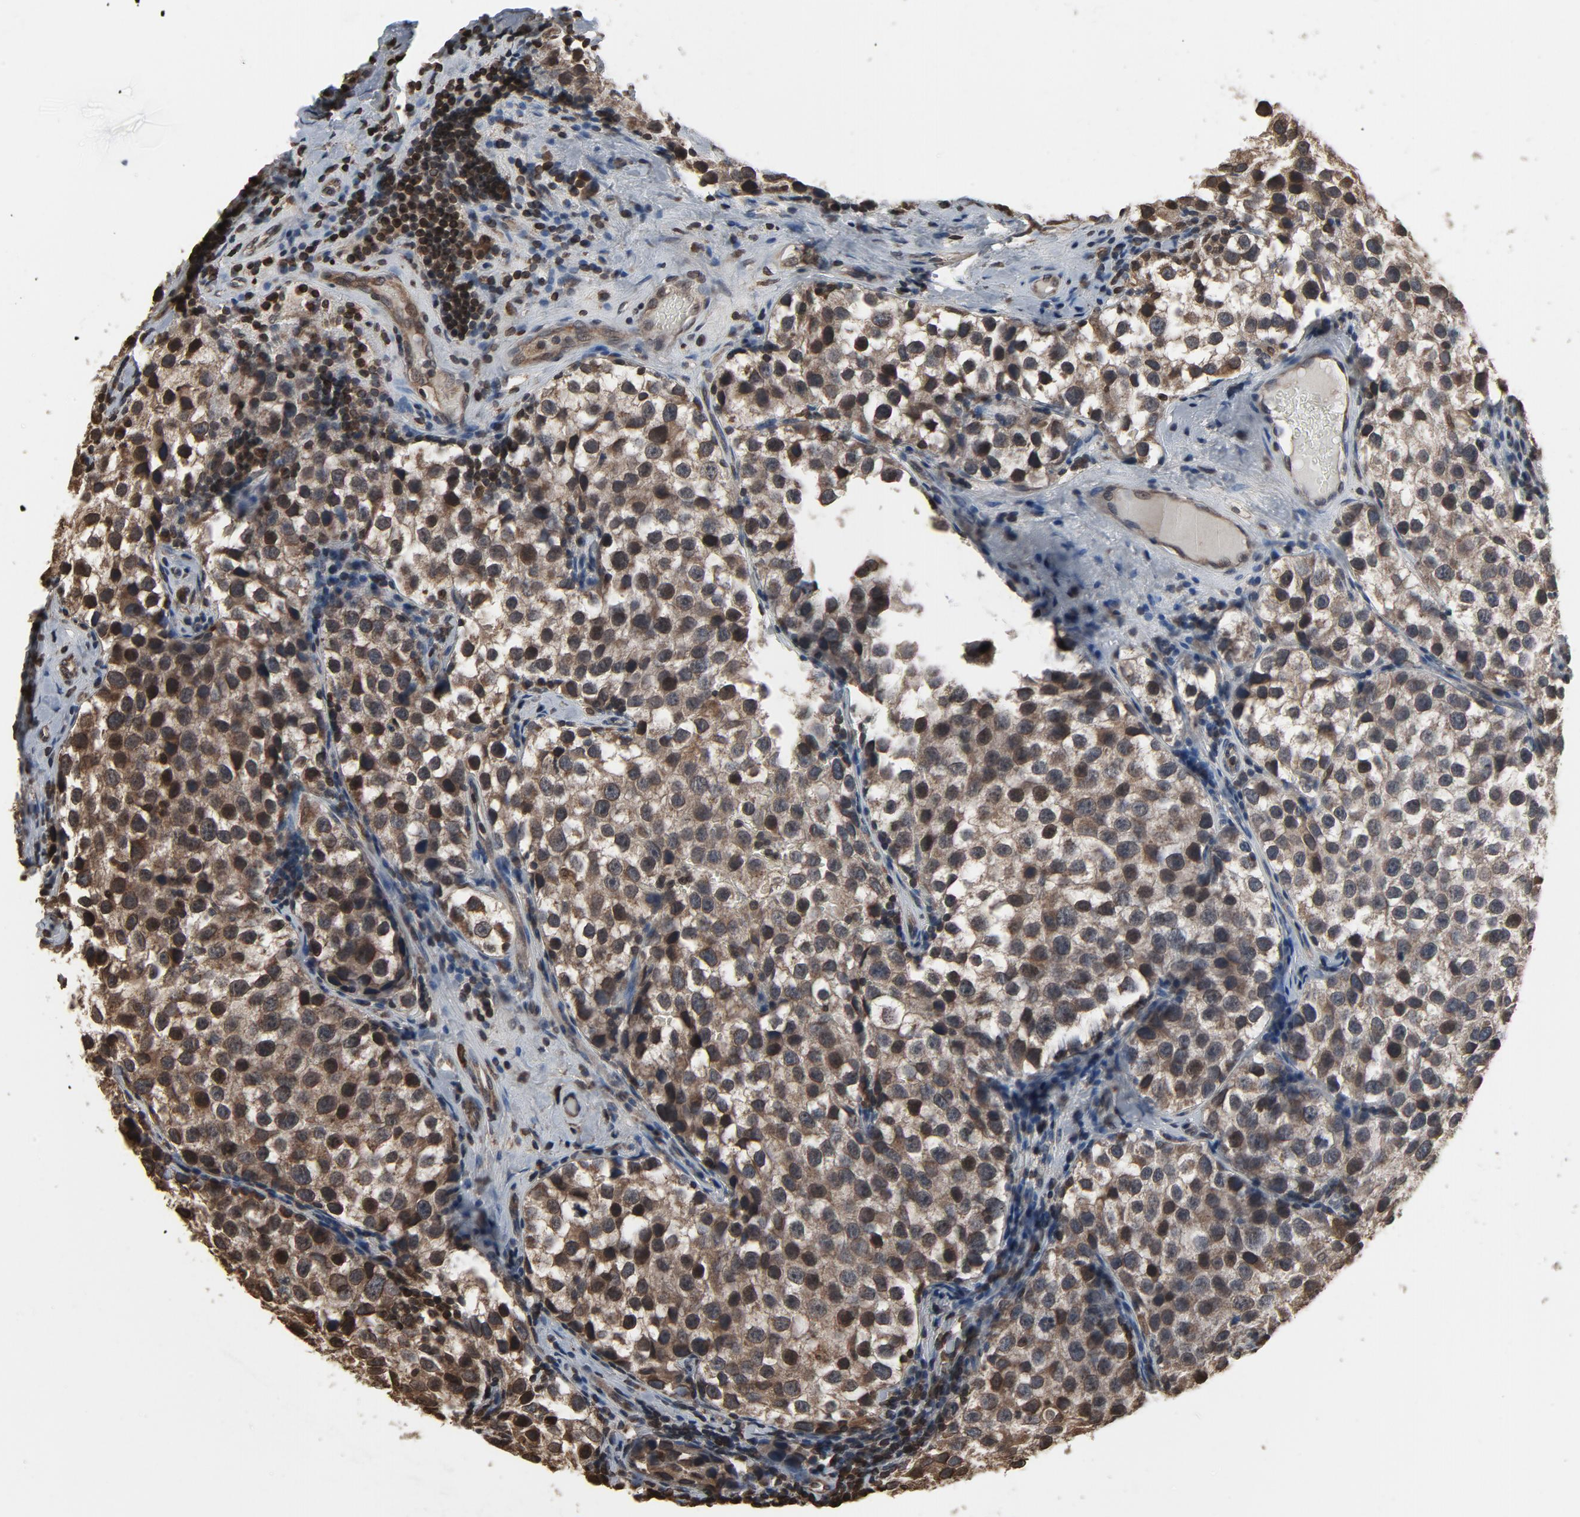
{"staining": {"intensity": "weak", "quantity": ">75%", "location": "cytoplasmic/membranous"}, "tissue": "testis cancer", "cell_type": "Tumor cells", "image_type": "cancer", "snomed": [{"axis": "morphology", "description": "Seminoma, NOS"}, {"axis": "topography", "description": "Testis"}], "caption": "Testis cancer (seminoma) tissue reveals weak cytoplasmic/membranous expression in approximately >75% of tumor cells, visualized by immunohistochemistry. Using DAB (3,3'-diaminobenzidine) (brown) and hematoxylin (blue) stains, captured at high magnification using brightfield microscopy.", "gene": "UBE2D1", "patient": {"sex": "male", "age": 39}}